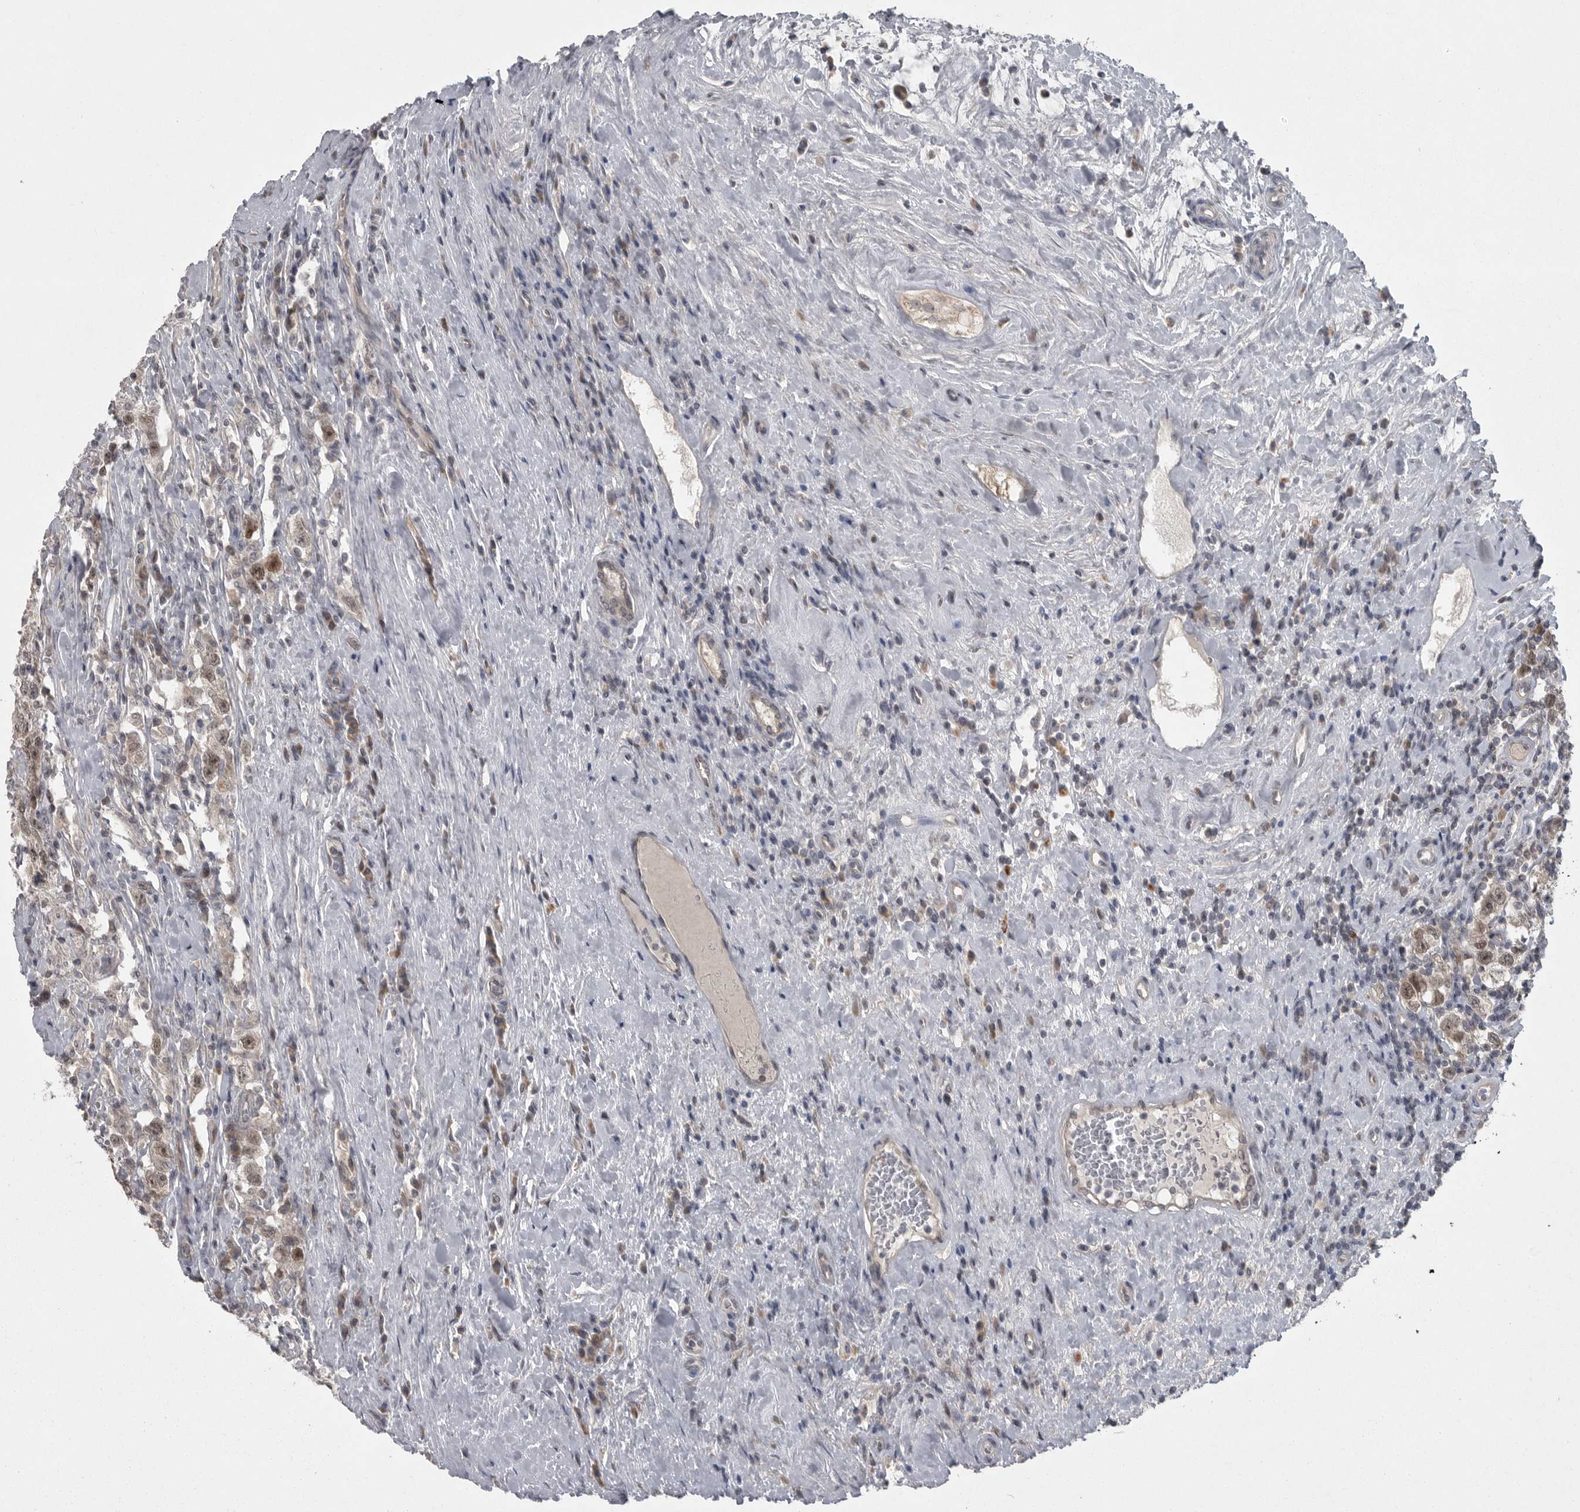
{"staining": {"intensity": "weak", "quantity": ">75%", "location": "nuclear"}, "tissue": "testis cancer", "cell_type": "Tumor cells", "image_type": "cancer", "snomed": [{"axis": "morphology", "description": "Seminoma, NOS"}, {"axis": "topography", "description": "Testis"}], "caption": "Immunohistochemistry (DAB (3,3'-diaminobenzidine)) staining of human testis cancer exhibits weak nuclear protein expression in approximately >75% of tumor cells.", "gene": "PHF13", "patient": {"sex": "male", "age": 41}}